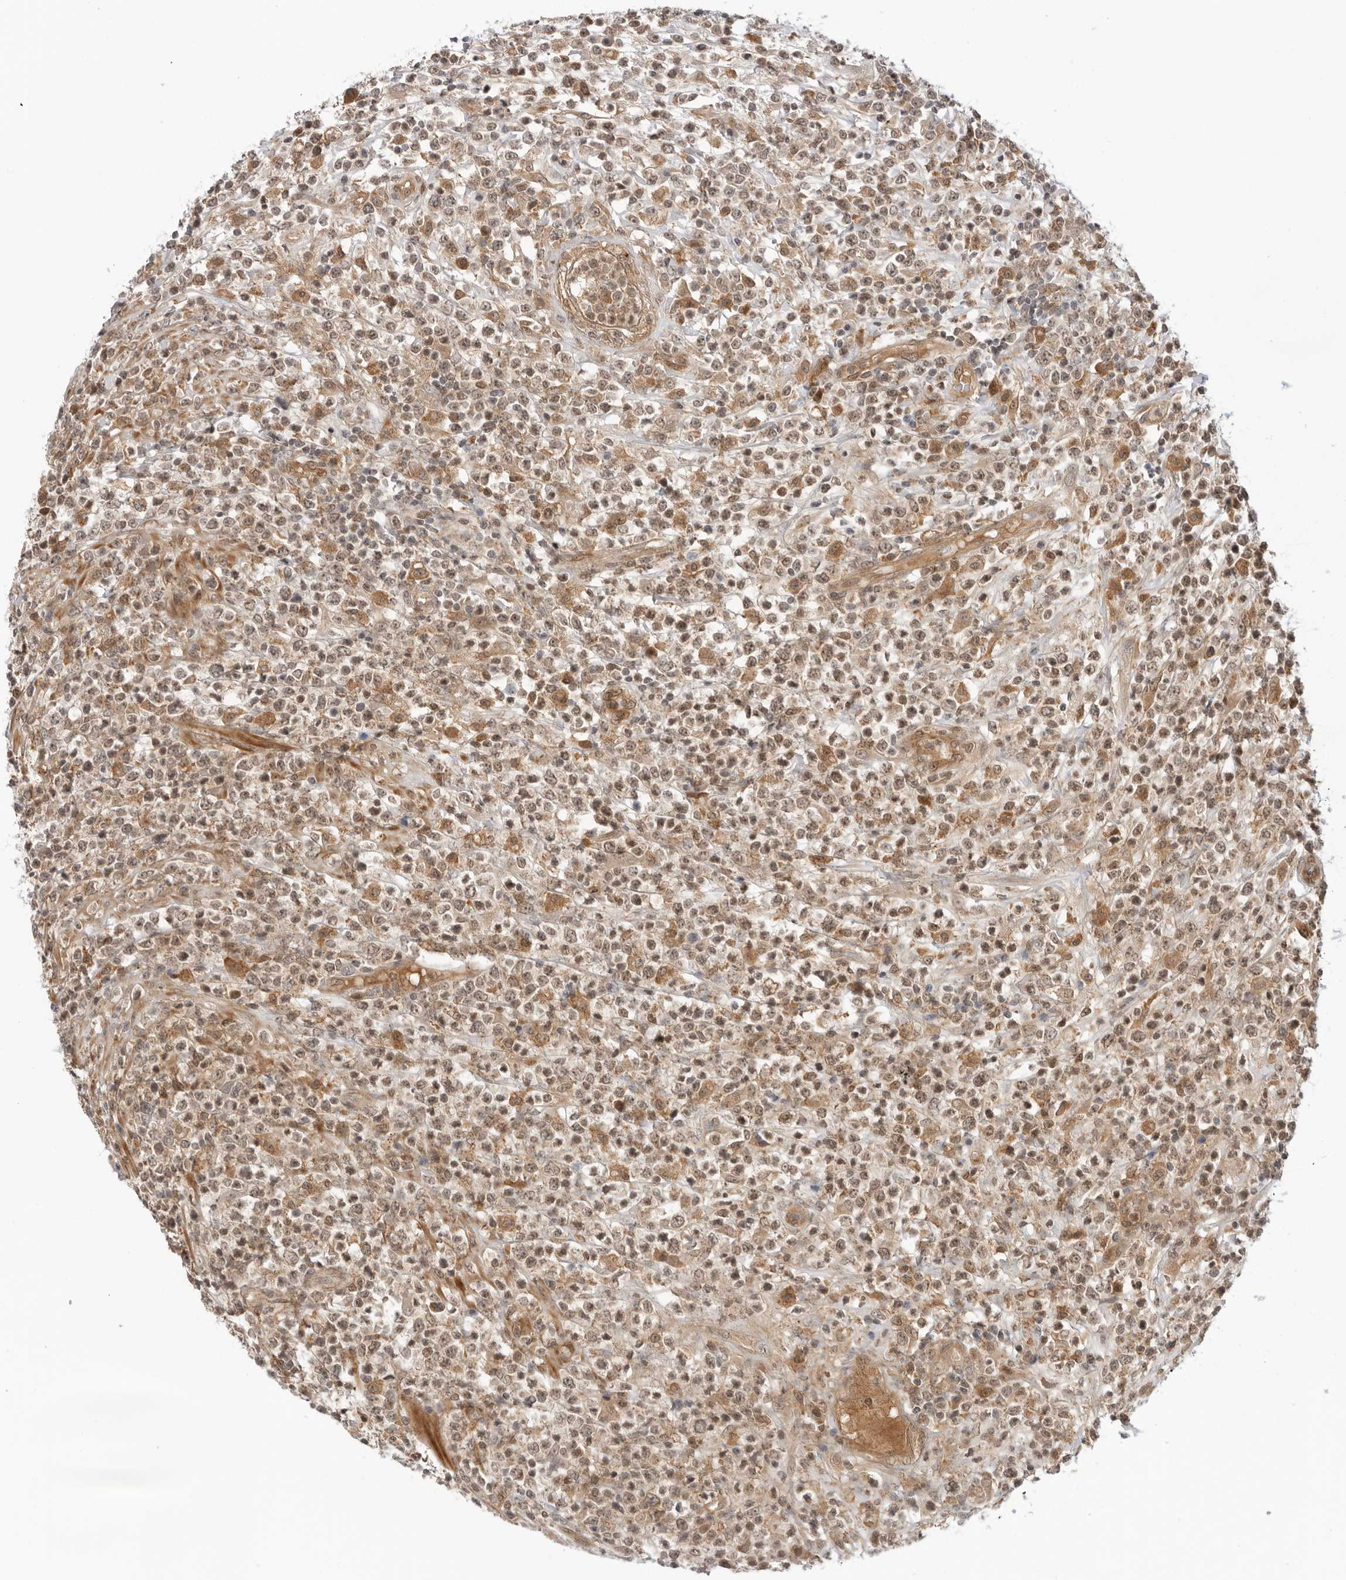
{"staining": {"intensity": "weak", "quantity": ">75%", "location": "cytoplasmic/membranous,nuclear"}, "tissue": "lymphoma", "cell_type": "Tumor cells", "image_type": "cancer", "snomed": [{"axis": "morphology", "description": "Malignant lymphoma, non-Hodgkin's type, High grade"}, {"axis": "topography", "description": "Colon"}], "caption": "Immunohistochemistry photomicrograph of neoplastic tissue: malignant lymphoma, non-Hodgkin's type (high-grade) stained using immunohistochemistry shows low levels of weak protein expression localized specifically in the cytoplasmic/membranous and nuclear of tumor cells, appearing as a cytoplasmic/membranous and nuclear brown color.", "gene": "SUGCT", "patient": {"sex": "female", "age": 53}}